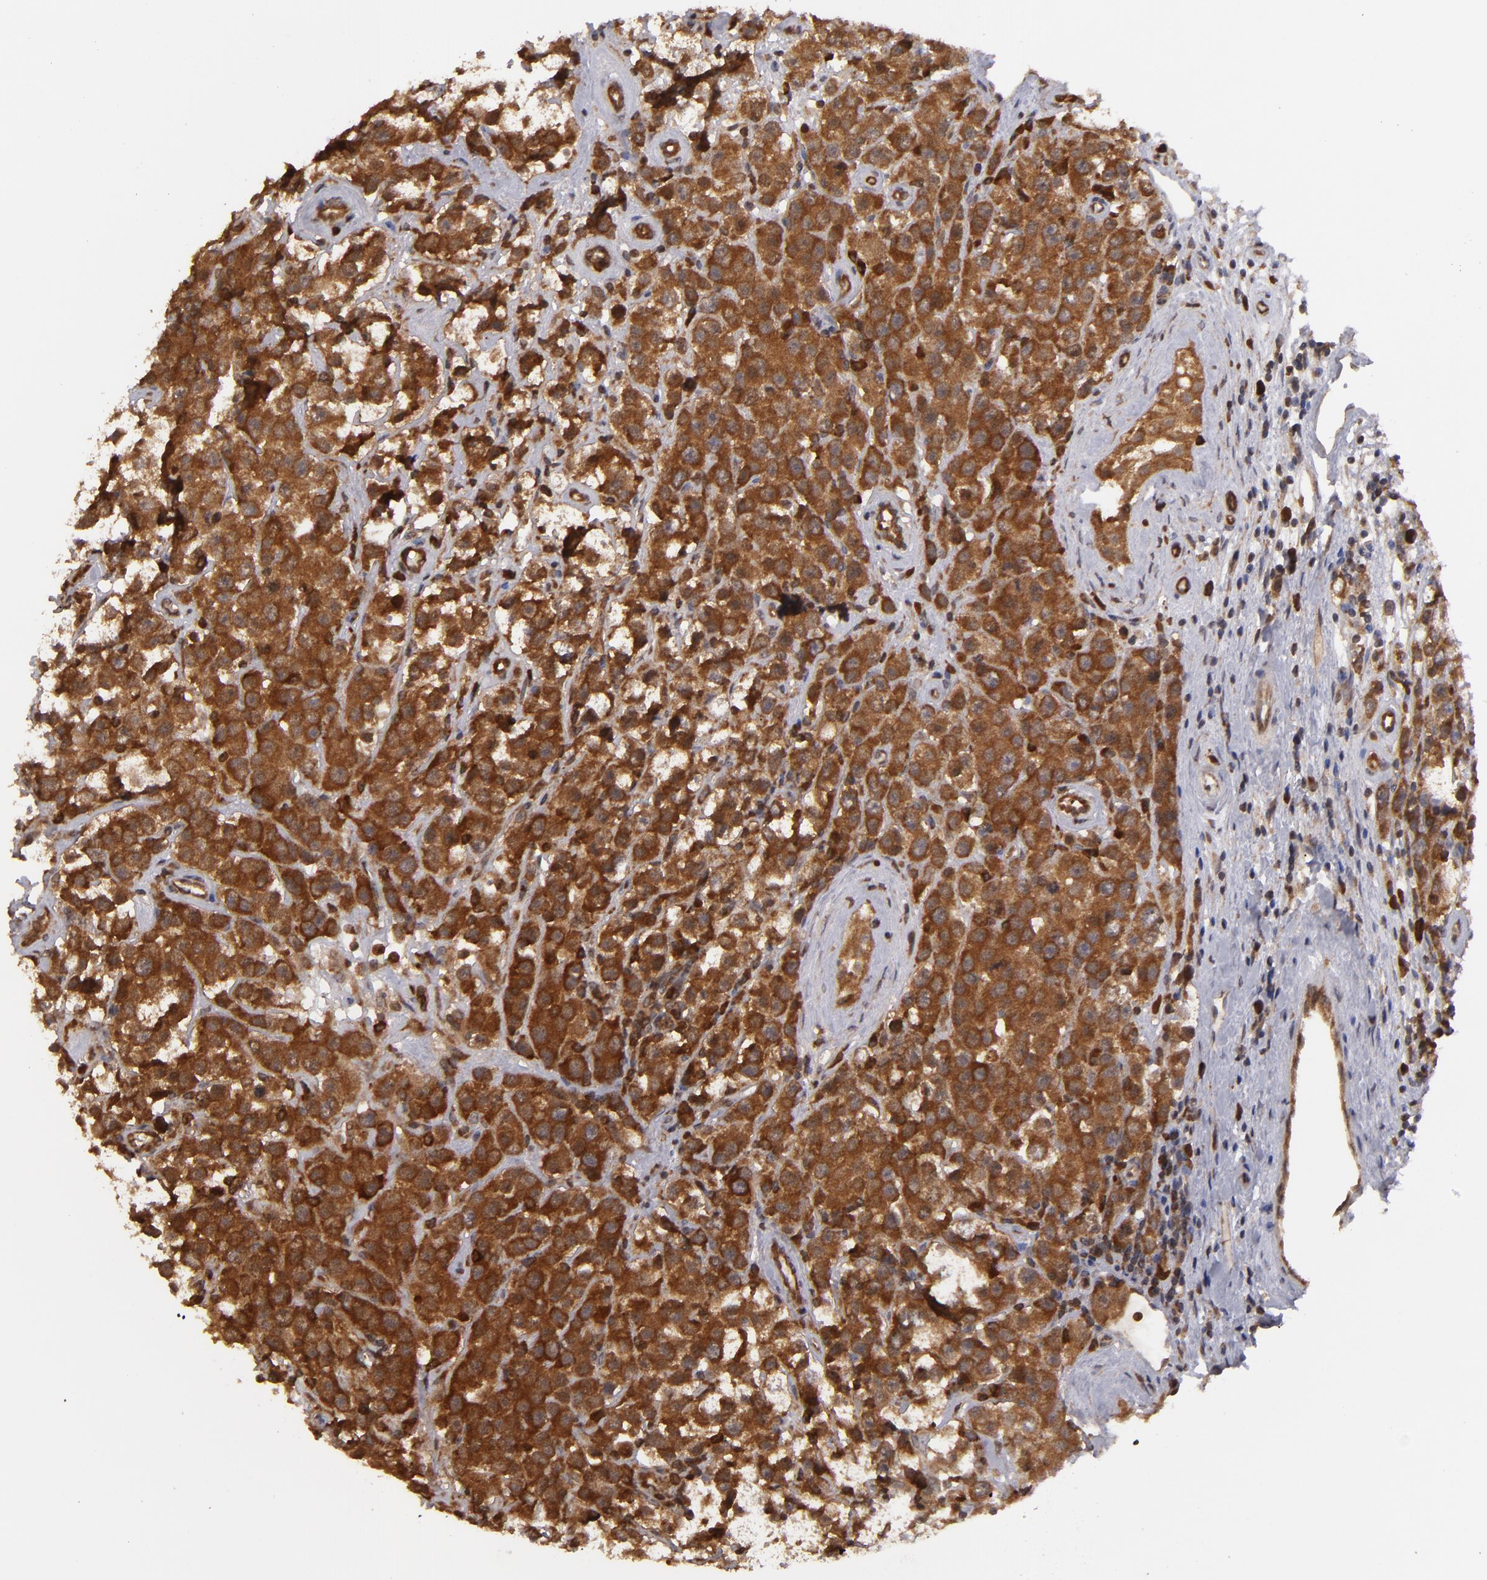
{"staining": {"intensity": "strong", "quantity": ">75%", "location": "cytoplasmic/membranous"}, "tissue": "testis cancer", "cell_type": "Tumor cells", "image_type": "cancer", "snomed": [{"axis": "morphology", "description": "Seminoma, NOS"}, {"axis": "topography", "description": "Testis"}], "caption": "An image of testis cancer stained for a protein demonstrates strong cytoplasmic/membranous brown staining in tumor cells.", "gene": "MAPK3", "patient": {"sex": "male", "age": 52}}